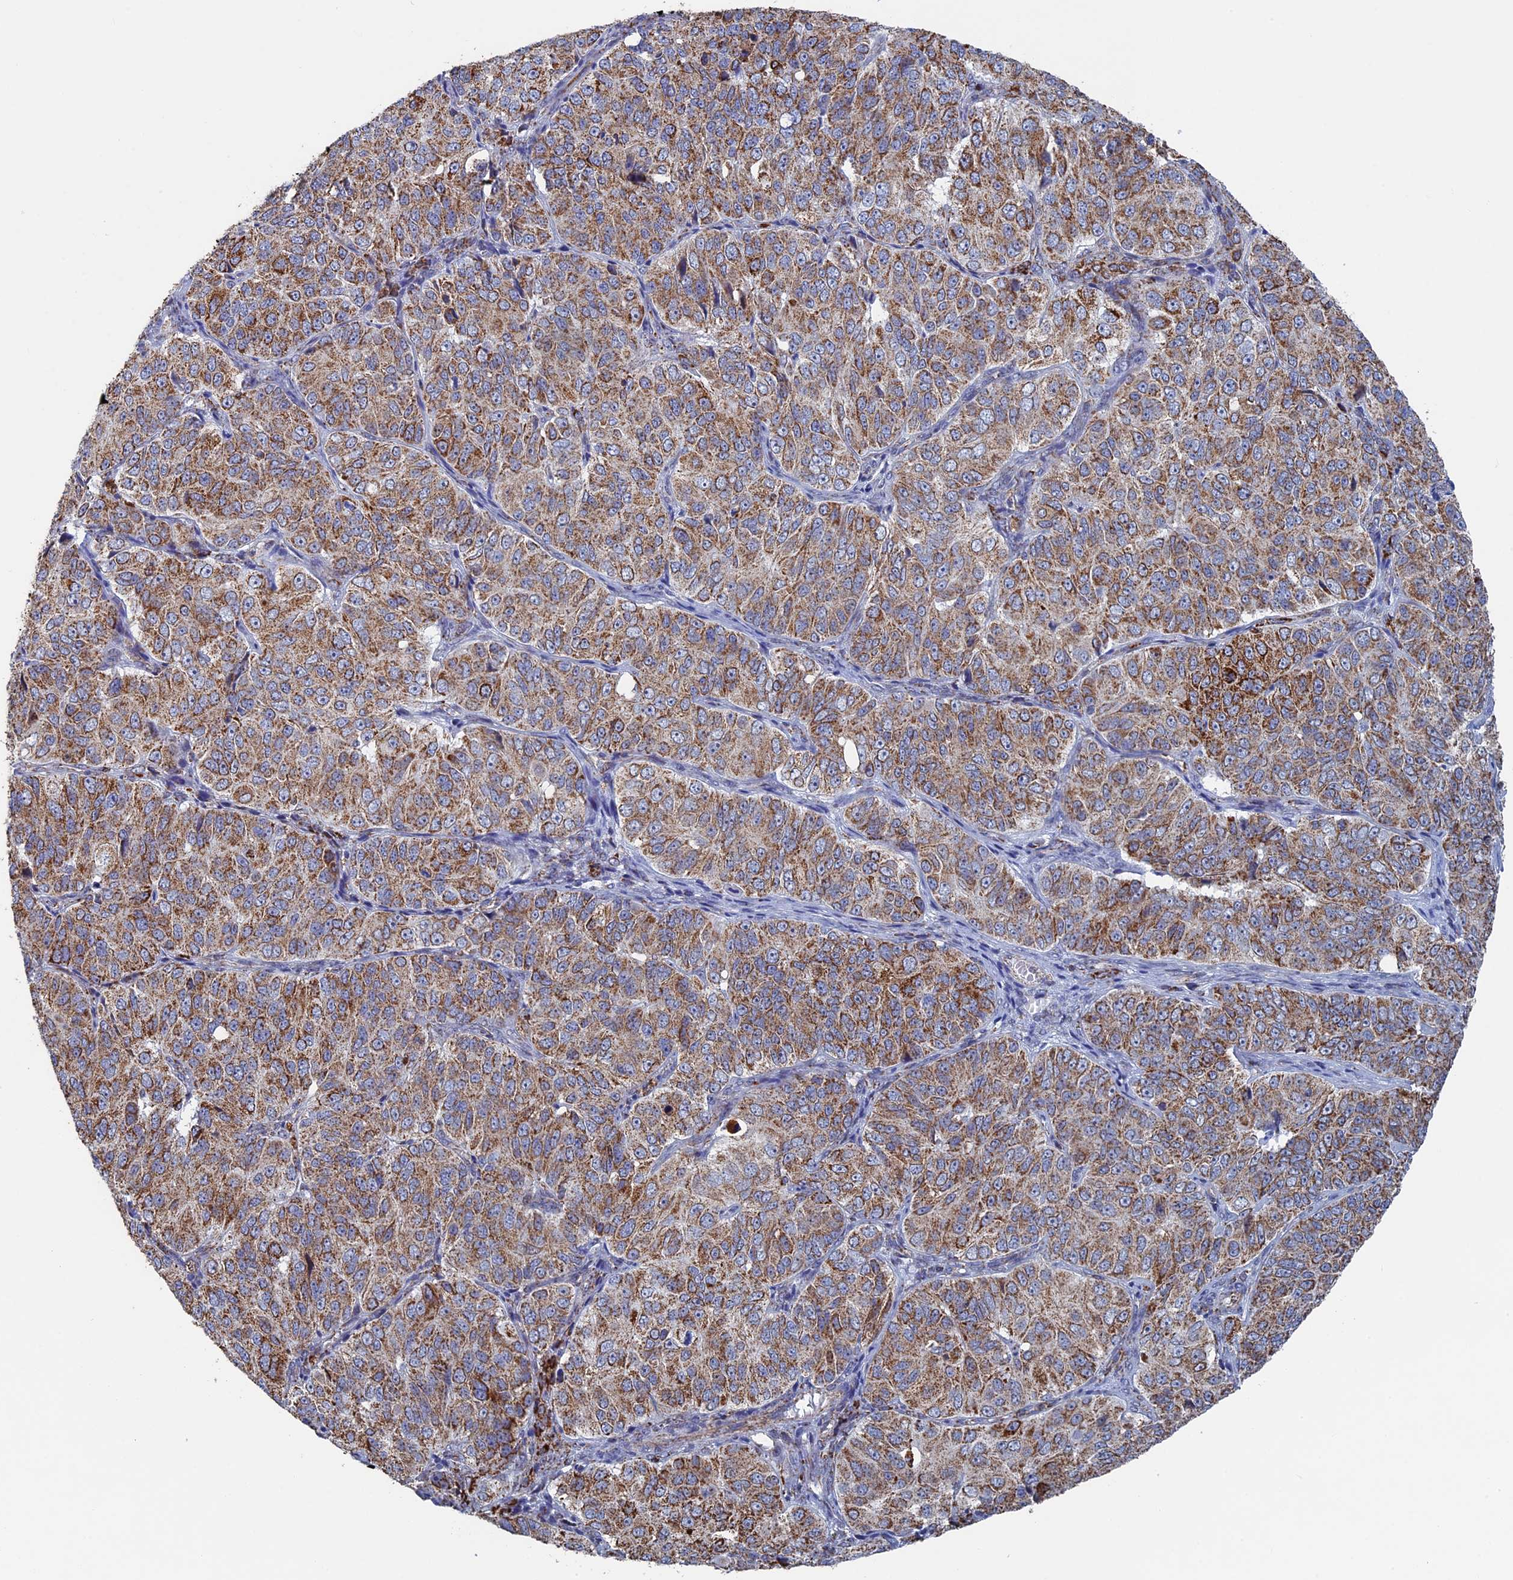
{"staining": {"intensity": "moderate", "quantity": ">75%", "location": "cytoplasmic/membranous"}, "tissue": "ovarian cancer", "cell_type": "Tumor cells", "image_type": "cancer", "snomed": [{"axis": "morphology", "description": "Carcinoma, endometroid"}, {"axis": "topography", "description": "Ovary"}], "caption": "Ovarian cancer stained for a protein (brown) shows moderate cytoplasmic/membranous positive staining in approximately >75% of tumor cells.", "gene": "SEC24D", "patient": {"sex": "female", "age": 51}}